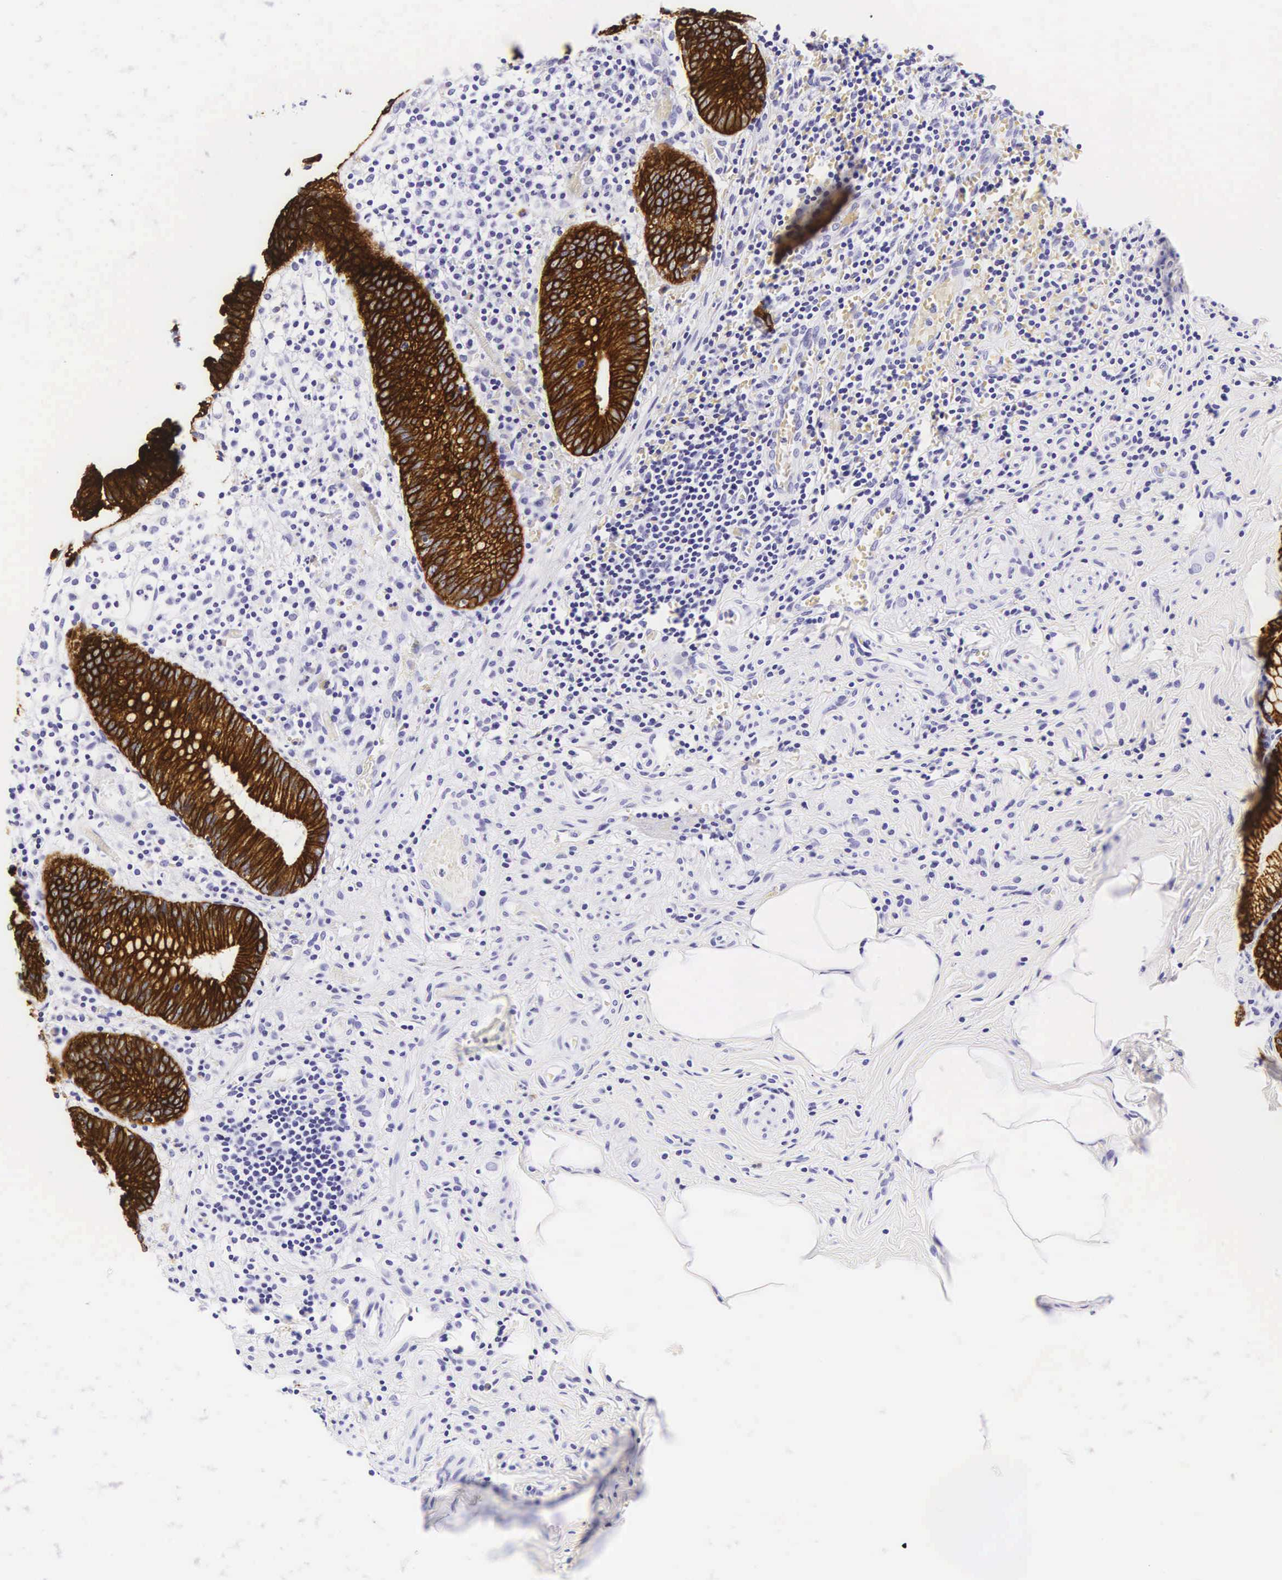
{"staining": {"intensity": "strong", "quantity": ">75%", "location": "cytoplasmic/membranous"}, "tissue": "appendix", "cell_type": "Glandular cells", "image_type": "normal", "snomed": [{"axis": "morphology", "description": "Normal tissue, NOS"}, {"axis": "topography", "description": "Appendix"}], "caption": "Protein staining displays strong cytoplasmic/membranous expression in approximately >75% of glandular cells in unremarkable appendix.", "gene": "KRT18", "patient": {"sex": "male", "age": 25}}